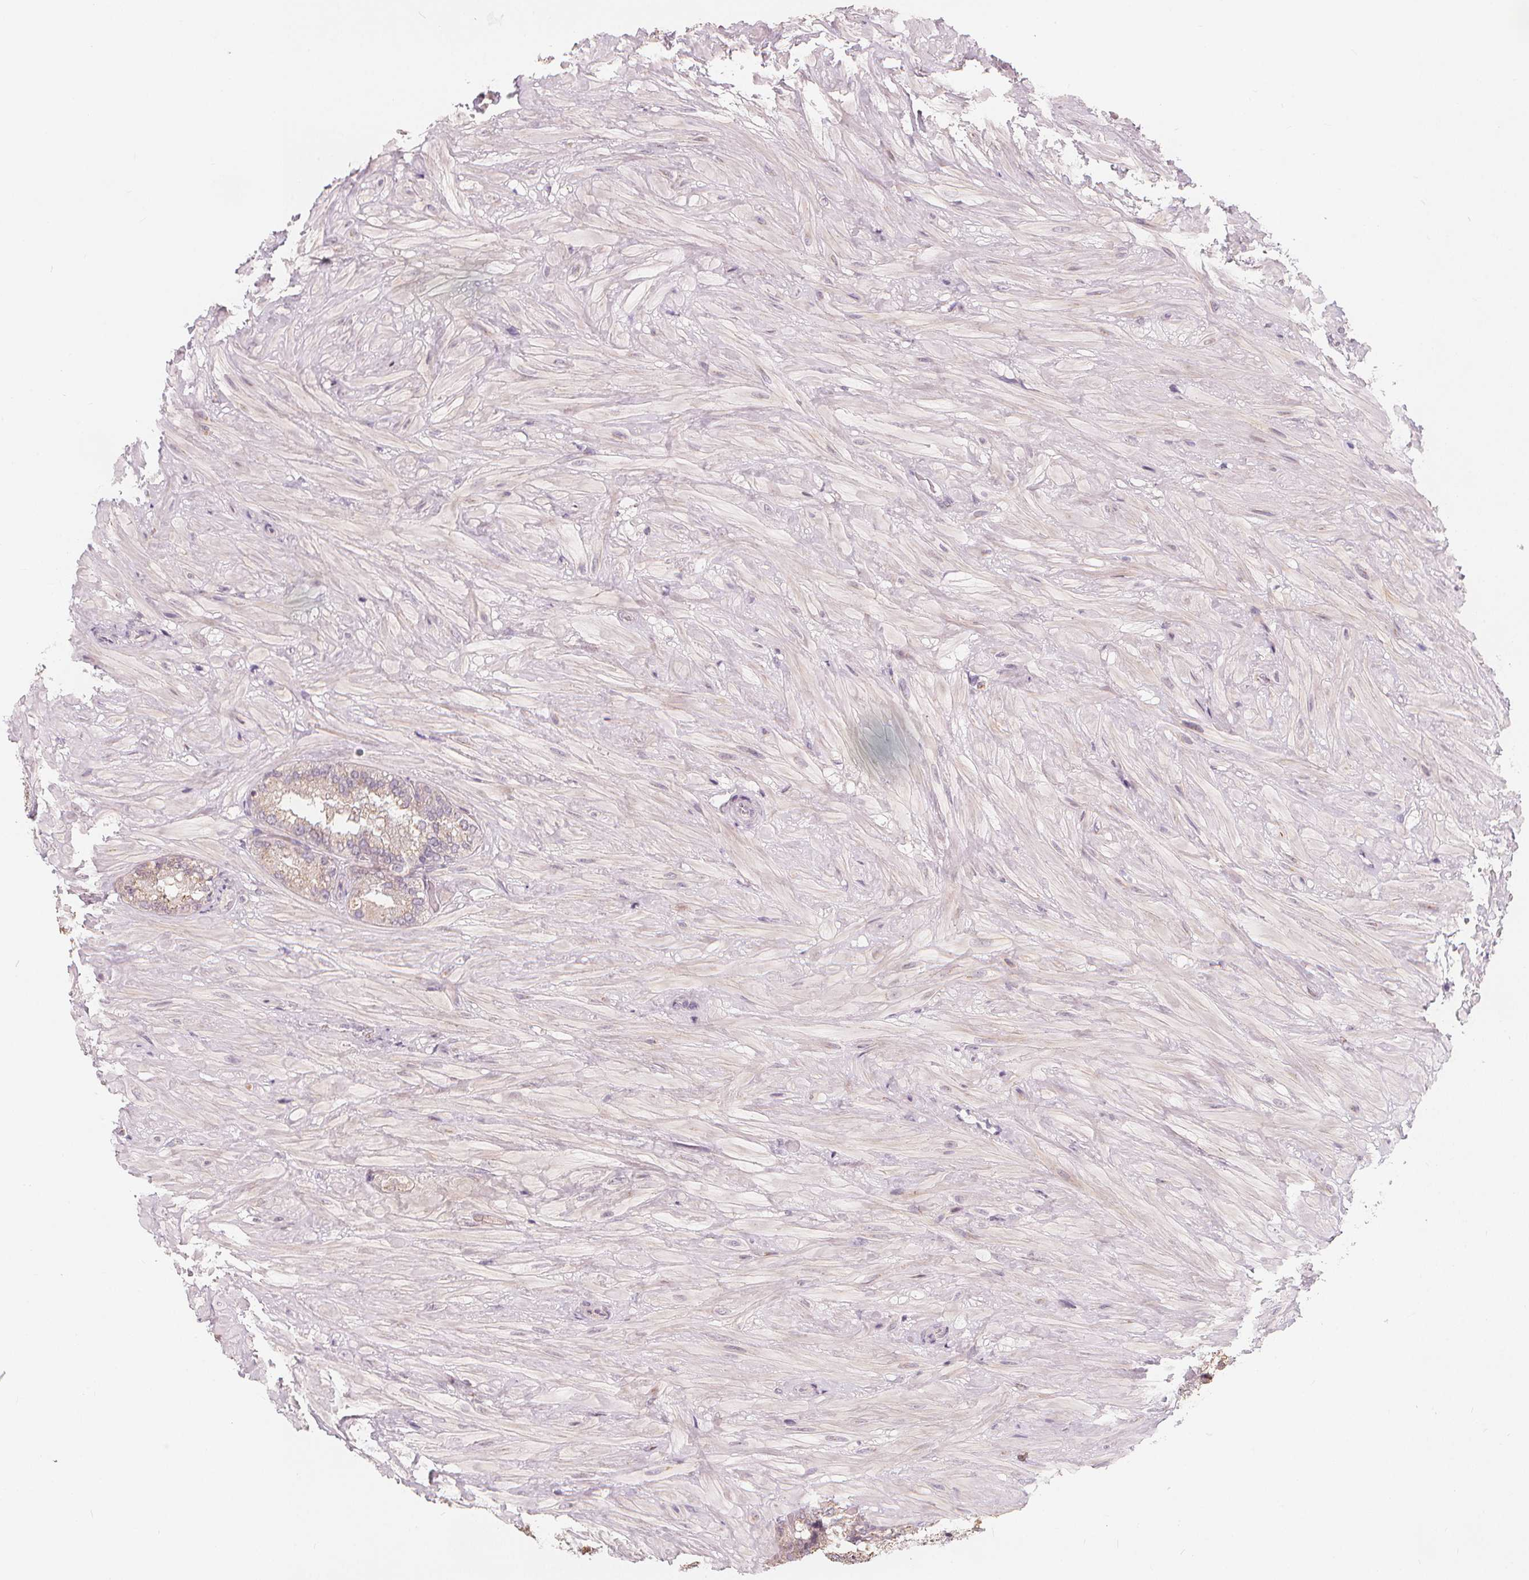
{"staining": {"intensity": "weak", "quantity": "<25%", "location": "cytoplasmic/membranous"}, "tissue": "seminal vesicle", "cell_type": "Glandular cells", "image_type": "normal", "snomed": [{"axis": "morphology", "description": "Normal tissue, NOS"}, {"axis": "topography", "description": "Seminal veicle"}], "caption": "Seminal vesicle was stained to show a protein in brown. There is no significant expression in glandular cells. The staining is performed using DAB (3,3'-diaminobenzidine) brown chromogen with nuclei counter-stained in using hematoxylin.", "gene": "TIPIN", "patient": {"sex": "male", "age": 68}}